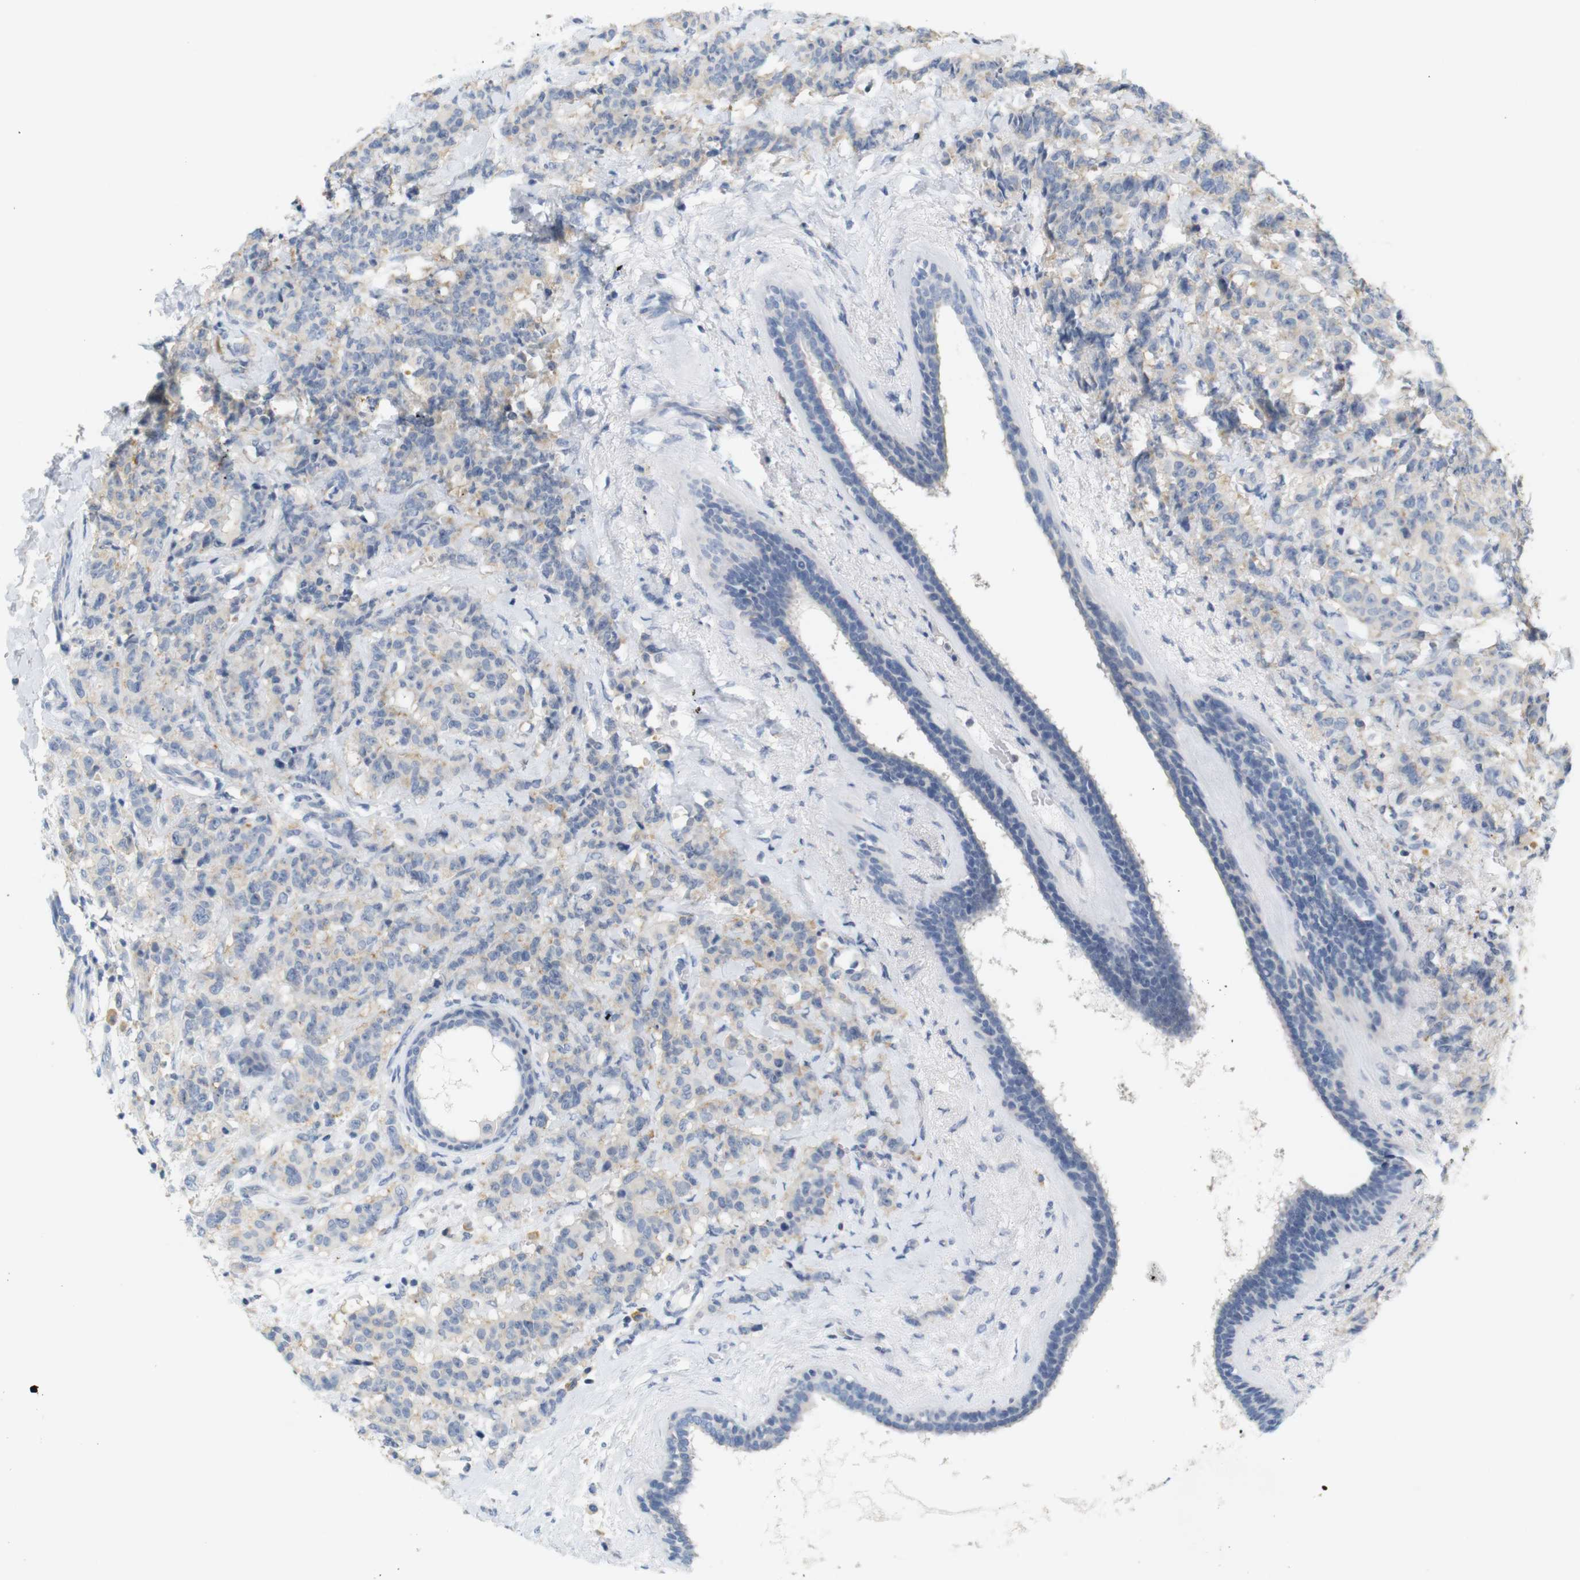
{"staining": {"intensity": "weak", "quantity": ">75%", "location": "cytoplasmic/membranous"}, "tissue": "breast cancer", "cell_type": "Tumor cells", "image_type": "cancer", "snomed": [{"axis": "morphology", "description": "Duct carcinoma"}, {"axis": "topography", "description": "Breast"}], "caption": "This image exhibits immunohistochemistry (IHC) staining of human breast cancer, with low weak cytoplasmic/membranous expression in approximately >75% of tumor cells.", "gene": "LRRK2", "patient": {"sex": "female", "age": 40}}